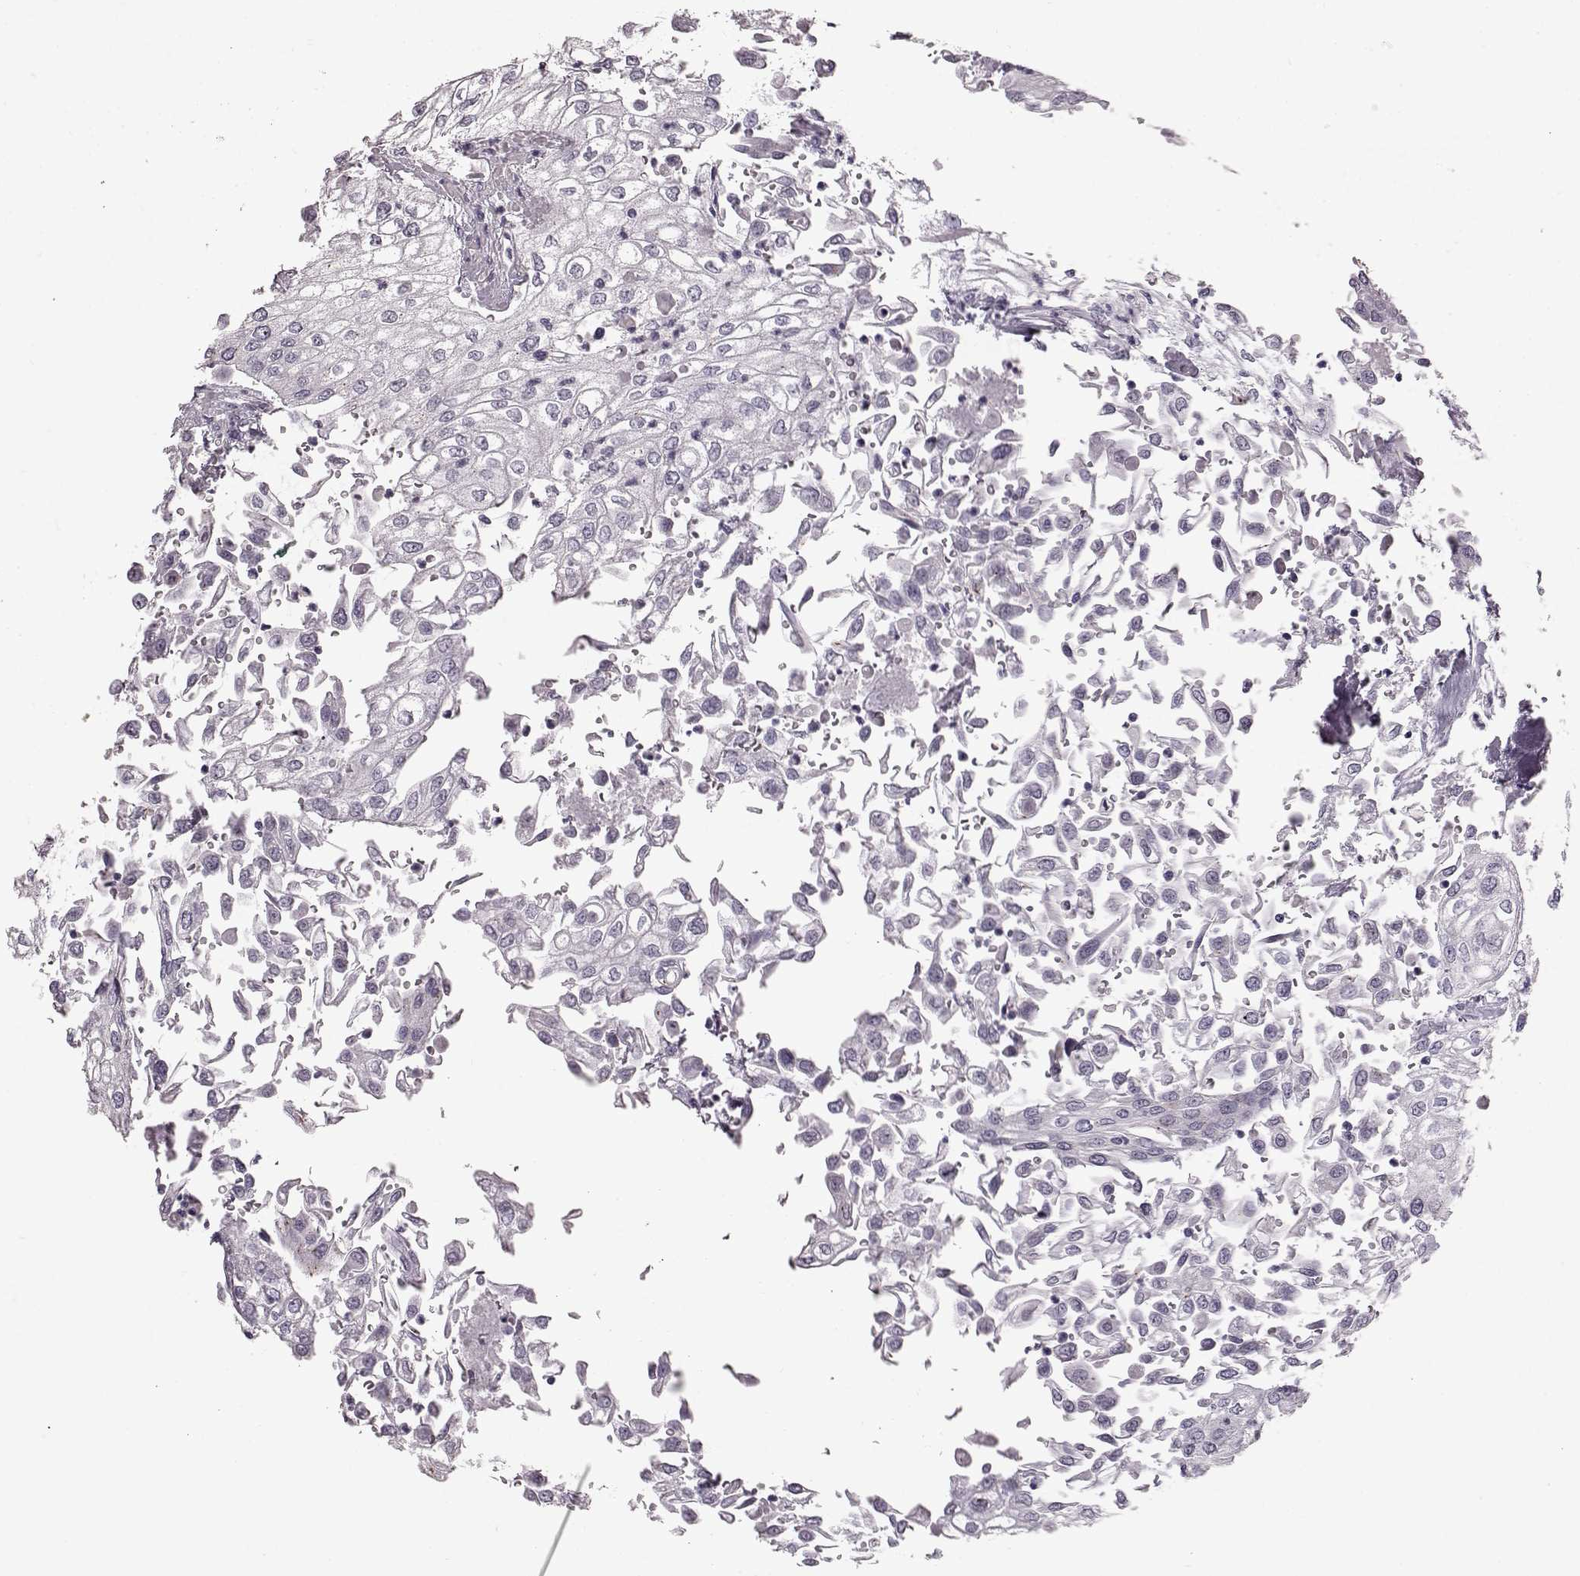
{"staining": {"intensity": "negative", "quantity": "none", "location": "none"}, "tissue": "urothelial cancer", "cell_type": "Tumor cells", "image_type": "cancer", "snomed": [{"axis": "morphology", "description": "Urothelial carcinoma, High grade"}, {"axis": "topography", "description": "Urinary bladder"}], "caption": "An immunohistochemistry (IHC) image of high-grade urothelial carcinoma is shown. There is no staining in tumor cells of high-grade urothelial carcinoma. Nuclei are stained in blue.", "gene": "TCHHL1", "patient": {"sex": "male", "age": 62}}